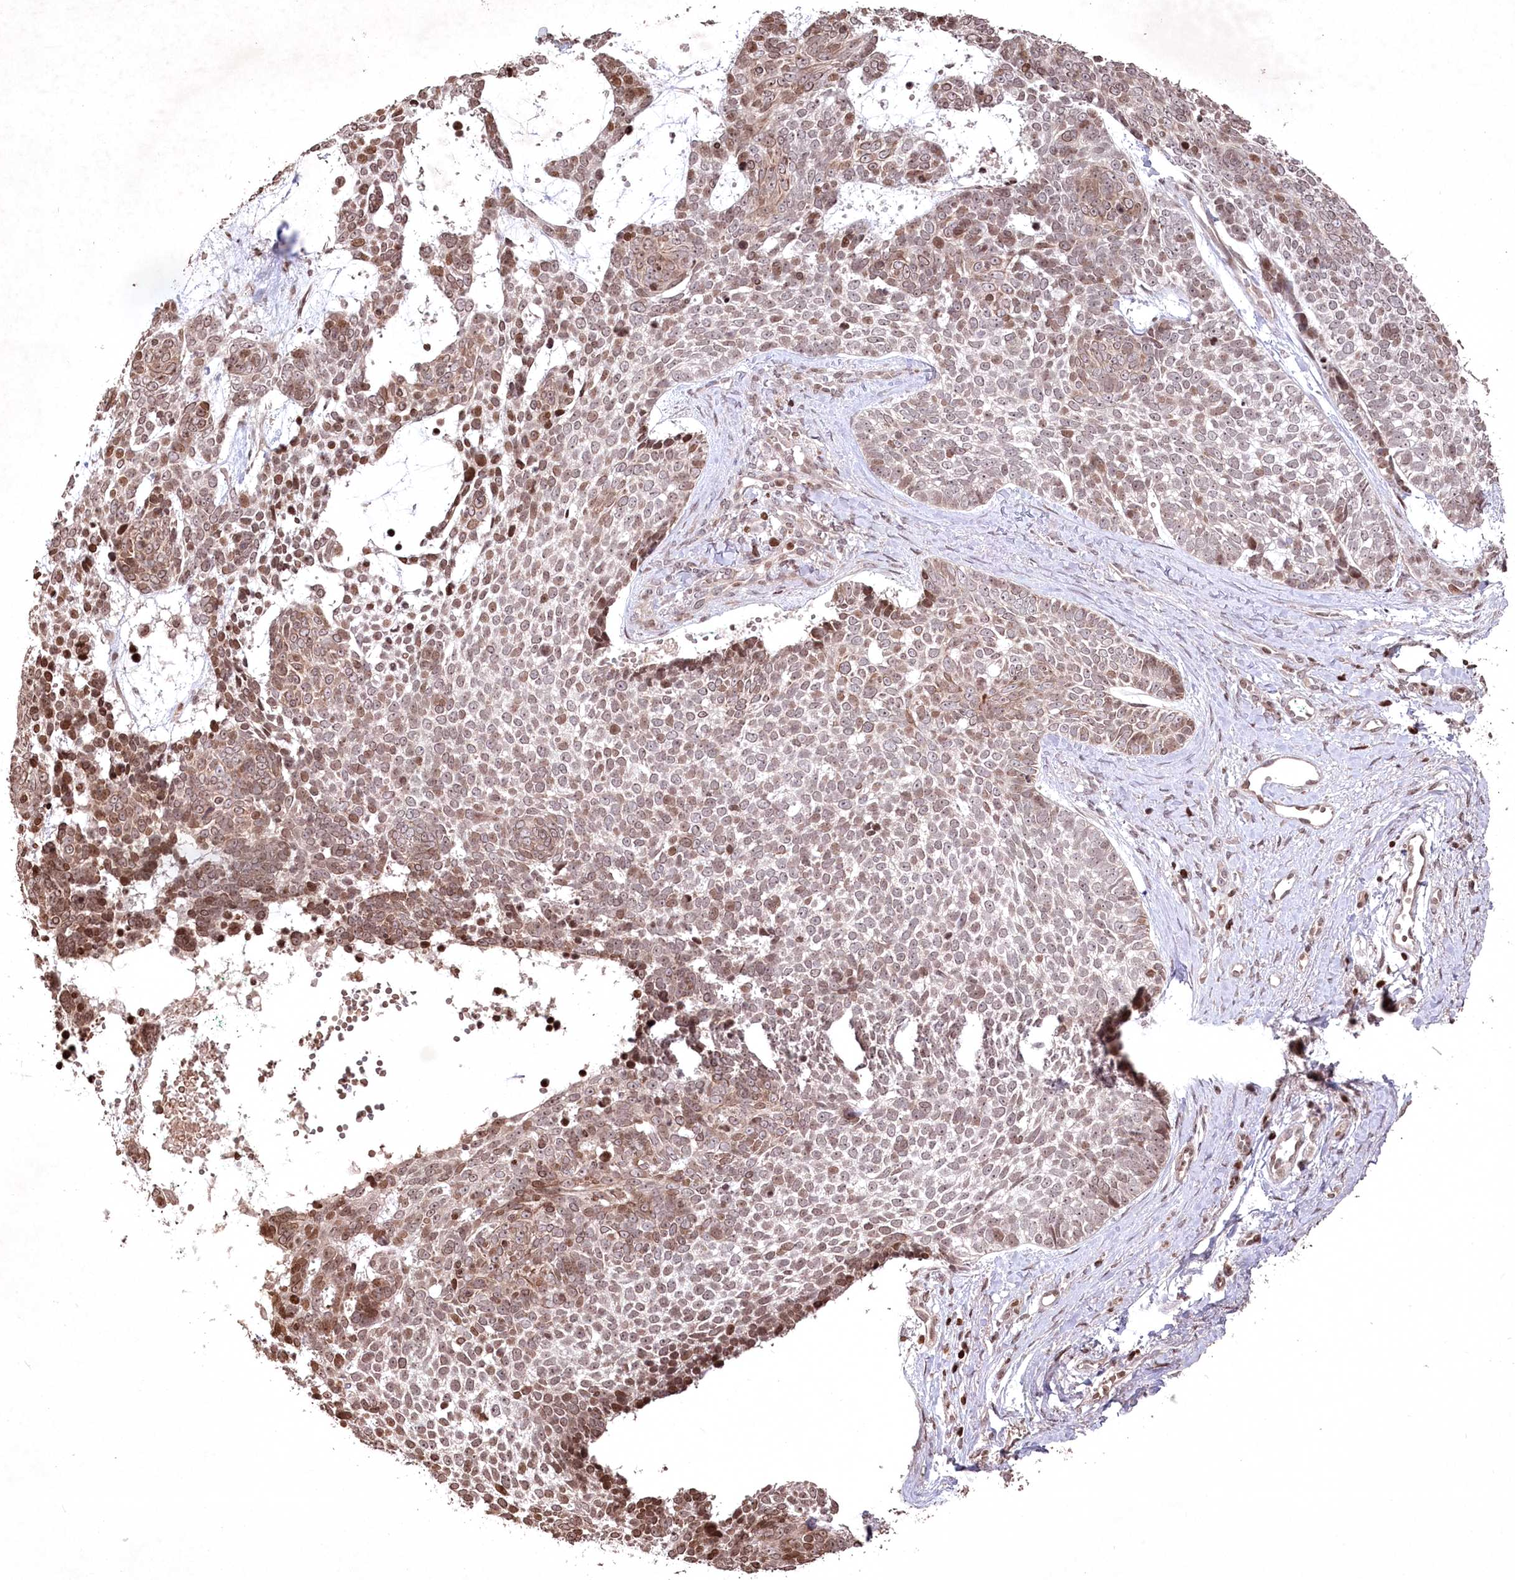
{"staining": {"intensity": "moderate", "quantity": ">75%", "location": "nuclear"}, "tissue": "skin cancer", "cell_type": "Tumor cells", "image_type": "cancer", "snomed": [{"axis": "morphology", "description": "Basal cell carcinoma"}, {"axis": "topography", "description": "Skin"}], "caption": "Immunohistochemical staining of basal cell carcinoma (skin) exhibits medium levels of moderate nuclear protein expression in about >75% of tumor cells. (Stains: DAB (3,3'-diaminobenzidine) in brown, nuclei in blue, Microscopy: brightfield microscopy at high magnification).", "gene": "CCSER2", "patient": {"sex": "female", "age": 81}}